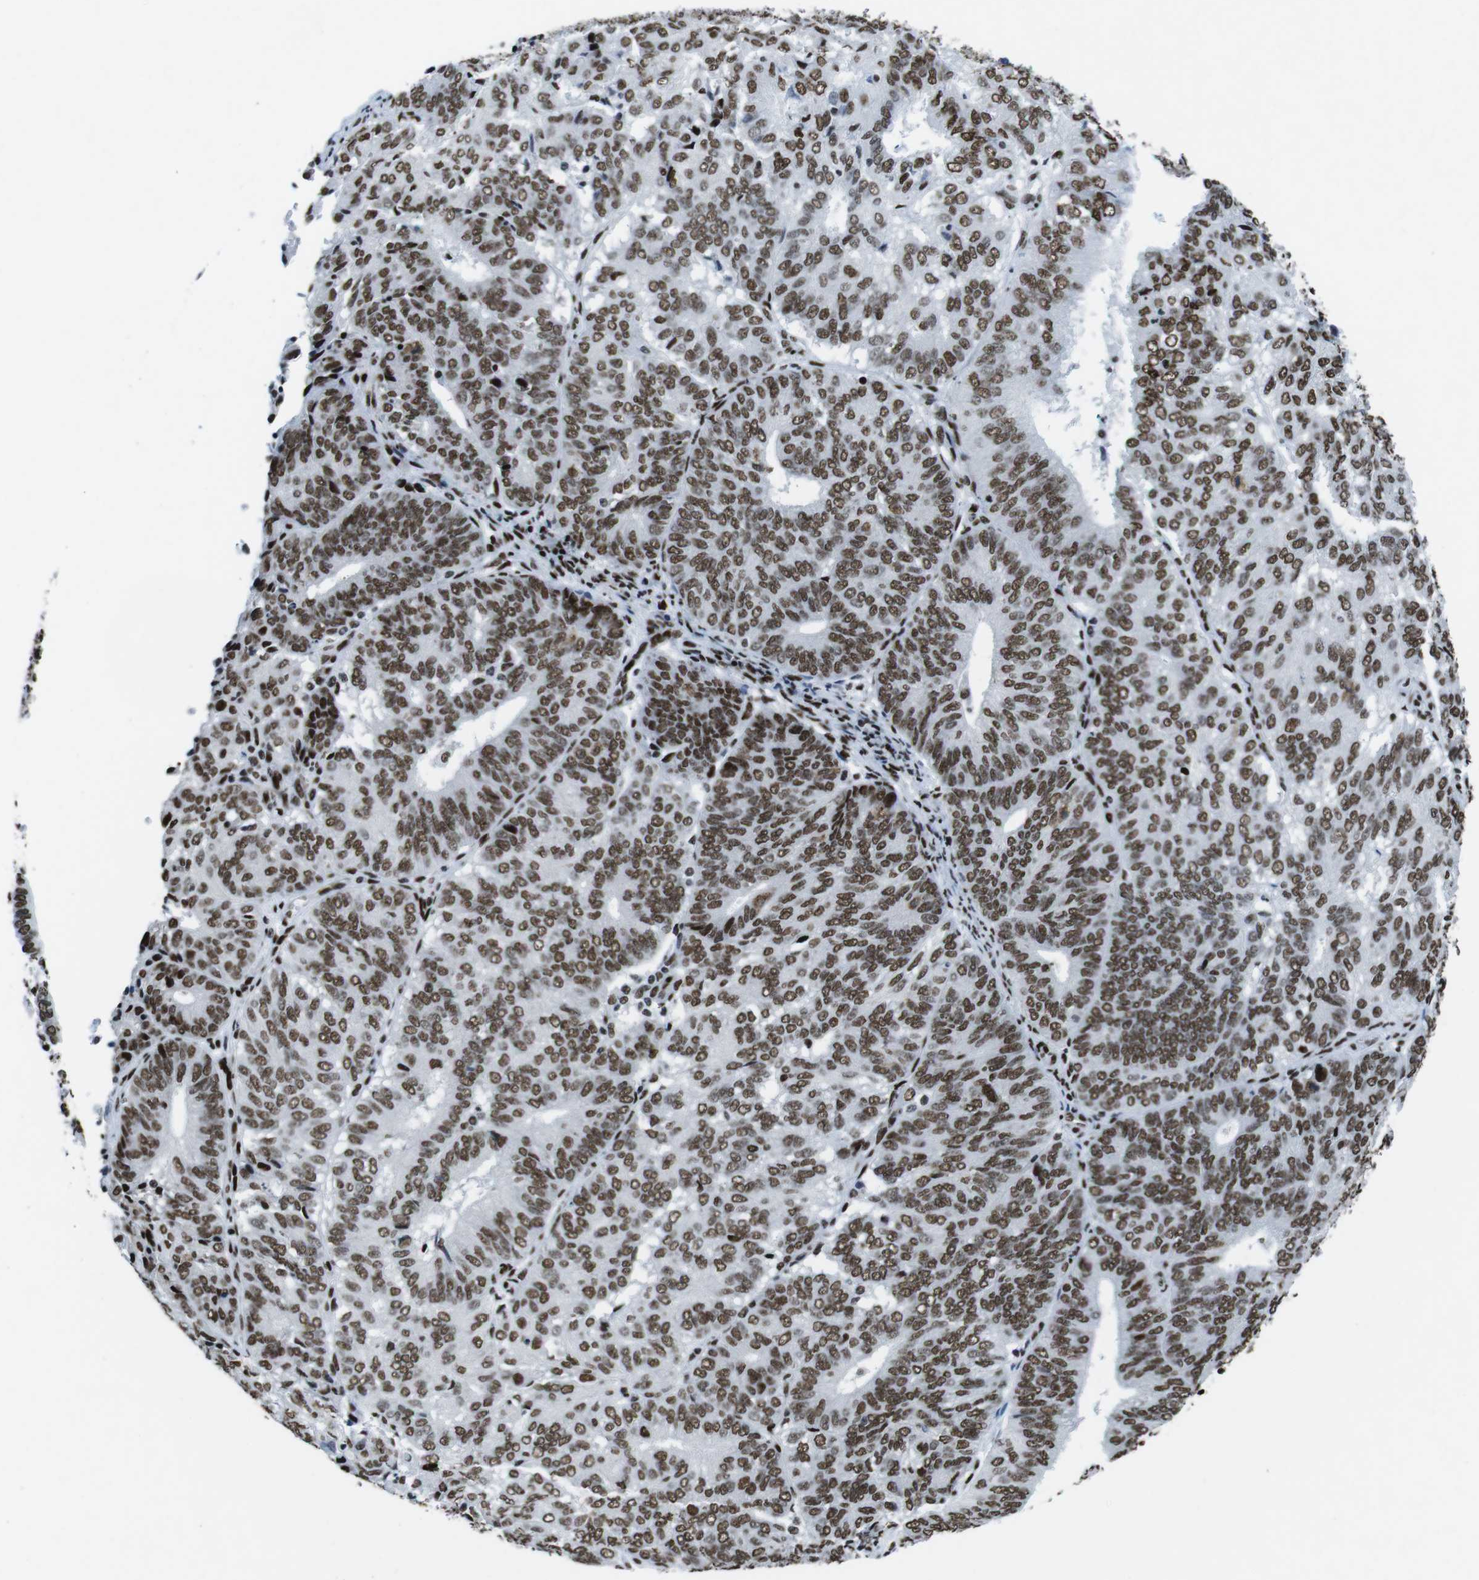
{"staining": {"intensity": "moderate", "quantity": ">75%", "location": "nuclear"}, "tissue": "endometrial cancer", "cell_type": "Tumor cells", "image_type": "cancer", "snomed": [{"axis": "morphology", "description": "Adenocarcinoma, NOS"}, {"axis": "topography", "description": "Uterus"}], "caption": "This photomicrograph shows endometrial adenocarcinoma stained with IHC to label a protein in brown. The nuclear of tumor cells show moderate positivity for the protein. Nuclei are counter-stained blue.", "gene": "CITED2", "patient": {"sex": "female", "age": 60}}